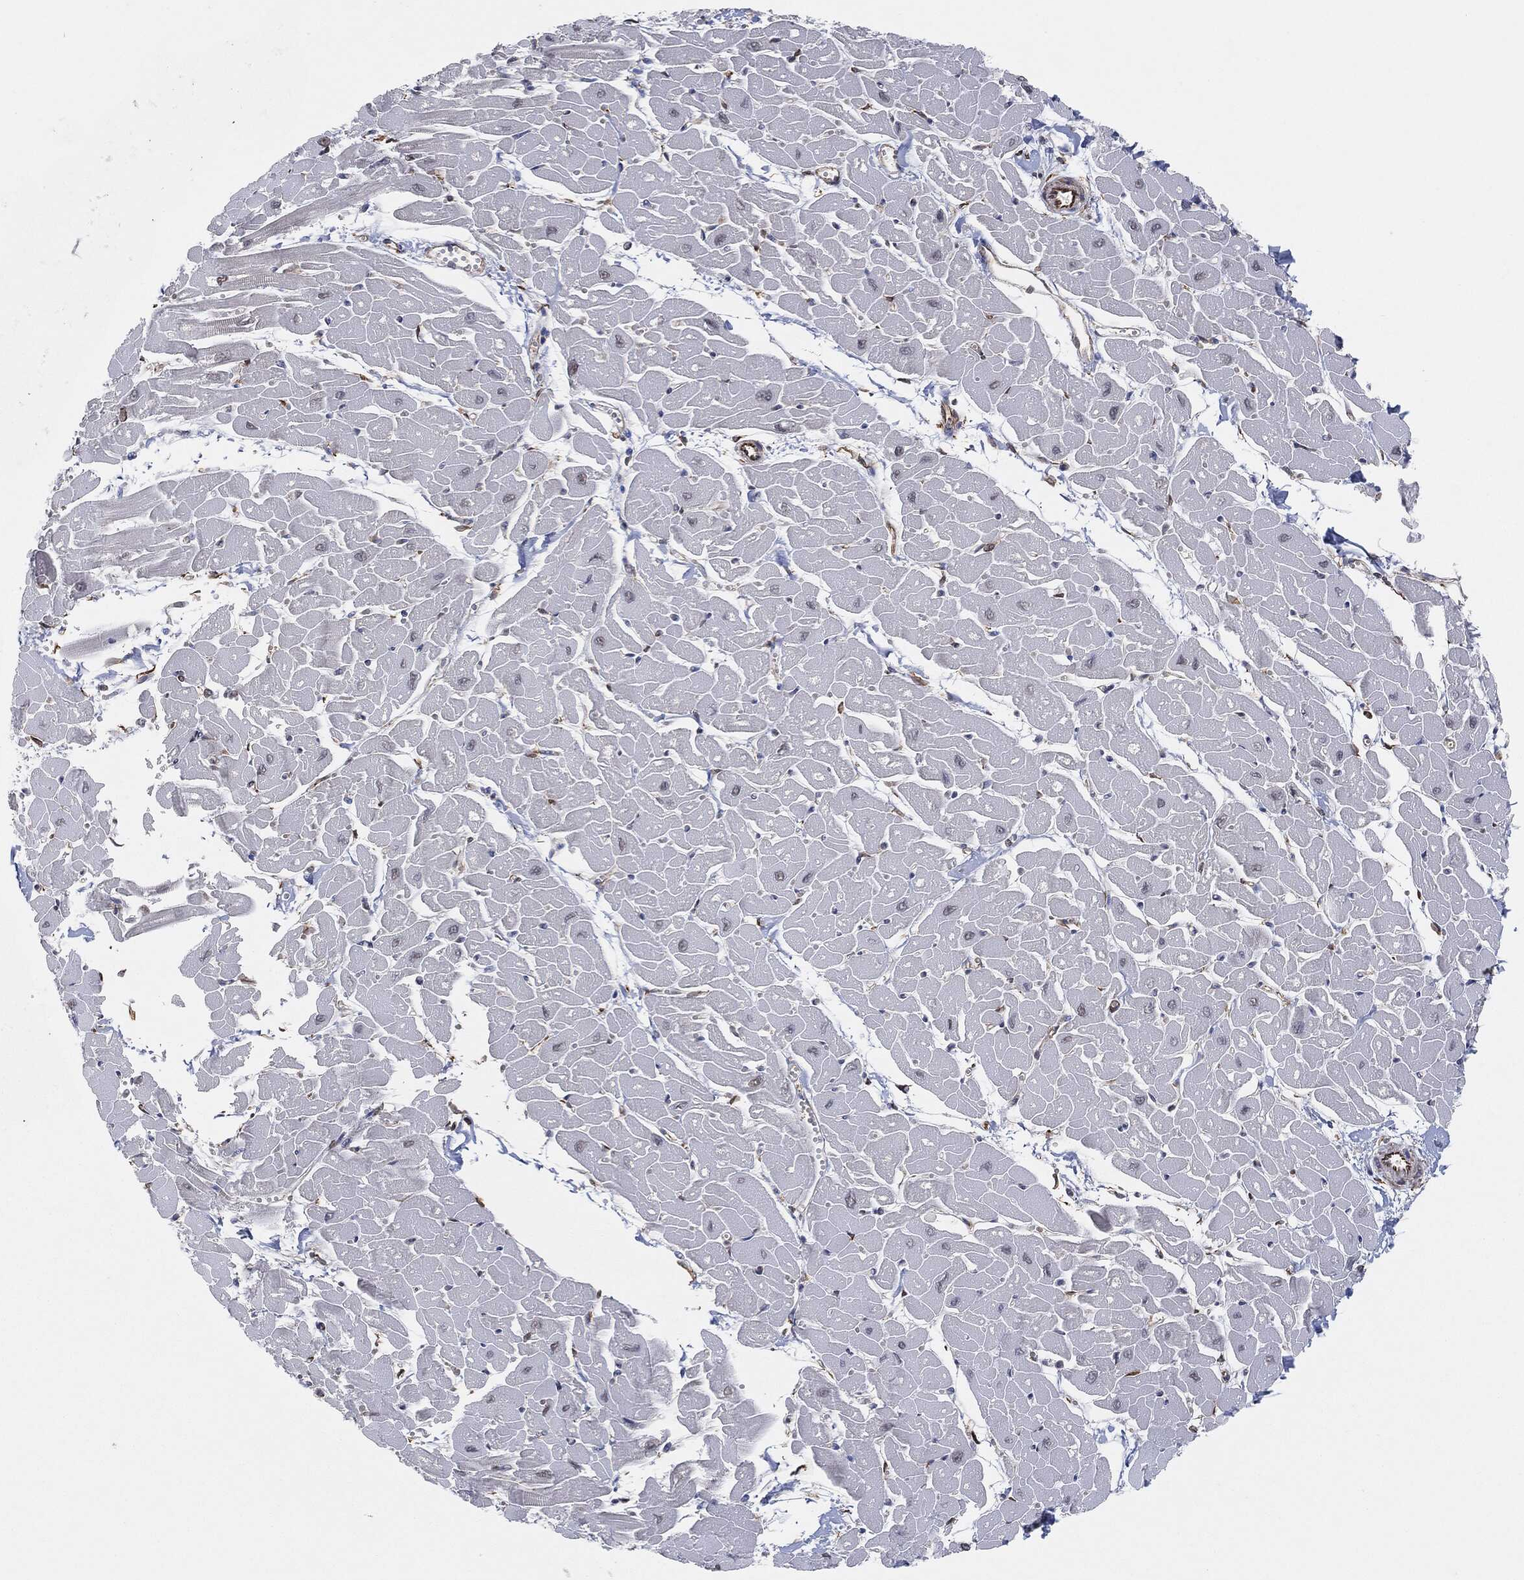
{"staining": {"intensity": "negative", "quantity": "none", "location": "none"}, "tissue": "heart muscle", "cell_type": "Cardiomyocytes", "image_type": "normal", "snomed": [{"axis": "morphology", "description": "Normal tissue, NOS"}, {"axis": "topography", "description": "Heart"}], "caption": "Immunohistochemical staining of benign heart muscle reveals no significant positivity in cardiomyocytes.", "gene": "TP53RK", "patient": {"sex": "male", "age": 57}}